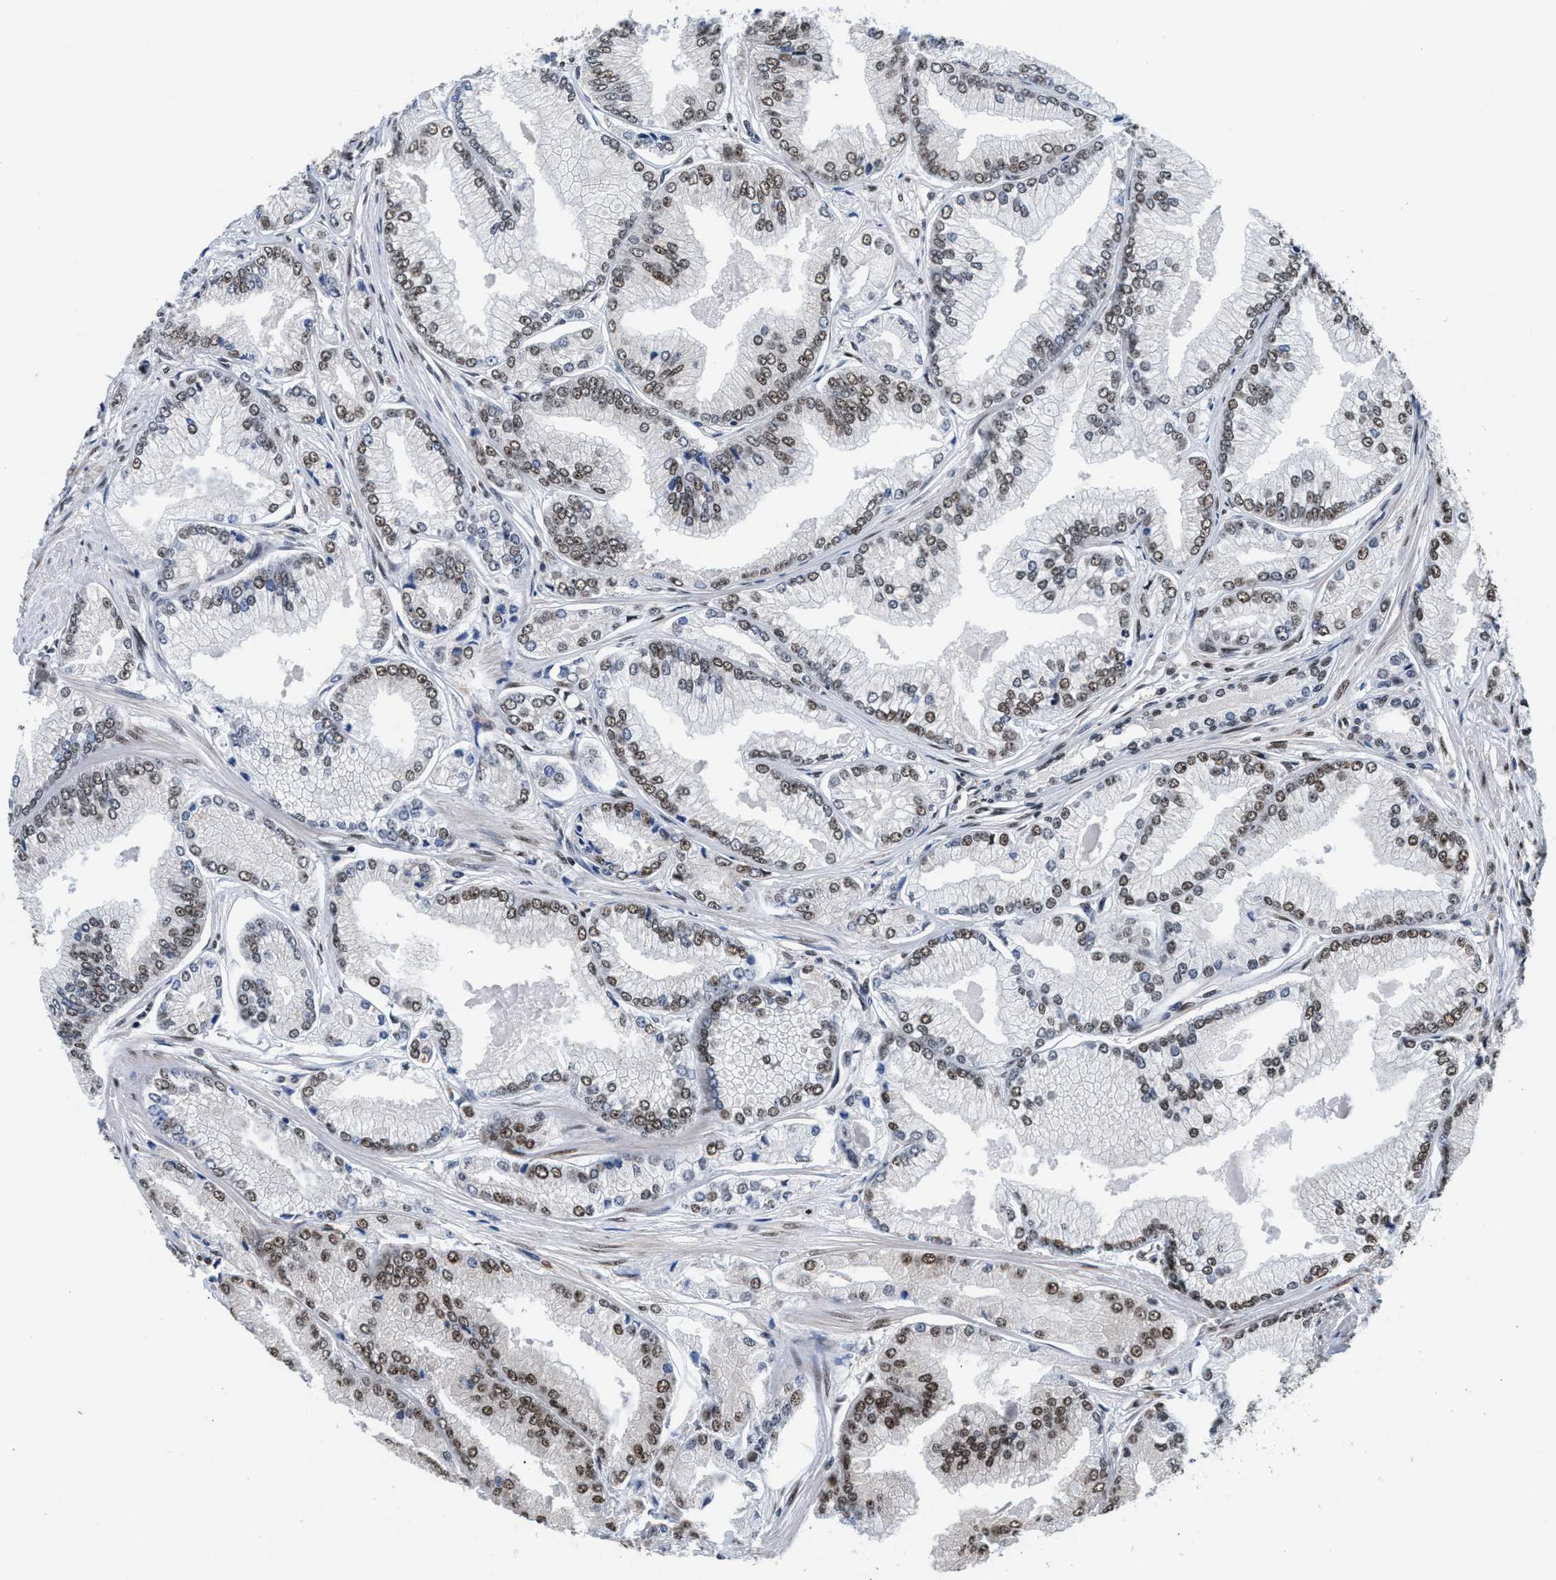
{"staining": {"intensity": "moderate", "quantity": ">75%", "location": "nuclear"}, "tissue": "prostate cancer", "cell_type": "Tumor cells", "image_type": "cancer", "snomed": [{"axis": "morphology", "description": "Adenocarcinoma, Low grade"}, {"axis": "topography", "description": "Prostate"}], "caption": "High-power microscopy captured an immunohistochemistry micrograph of adenocarcinoma (low-grade) (prostate), revealing moderate nuclear positivity in approximately >75% of tumor cells.", "gene": "USP16", "patient": {"sex": "male", "age": 52}}